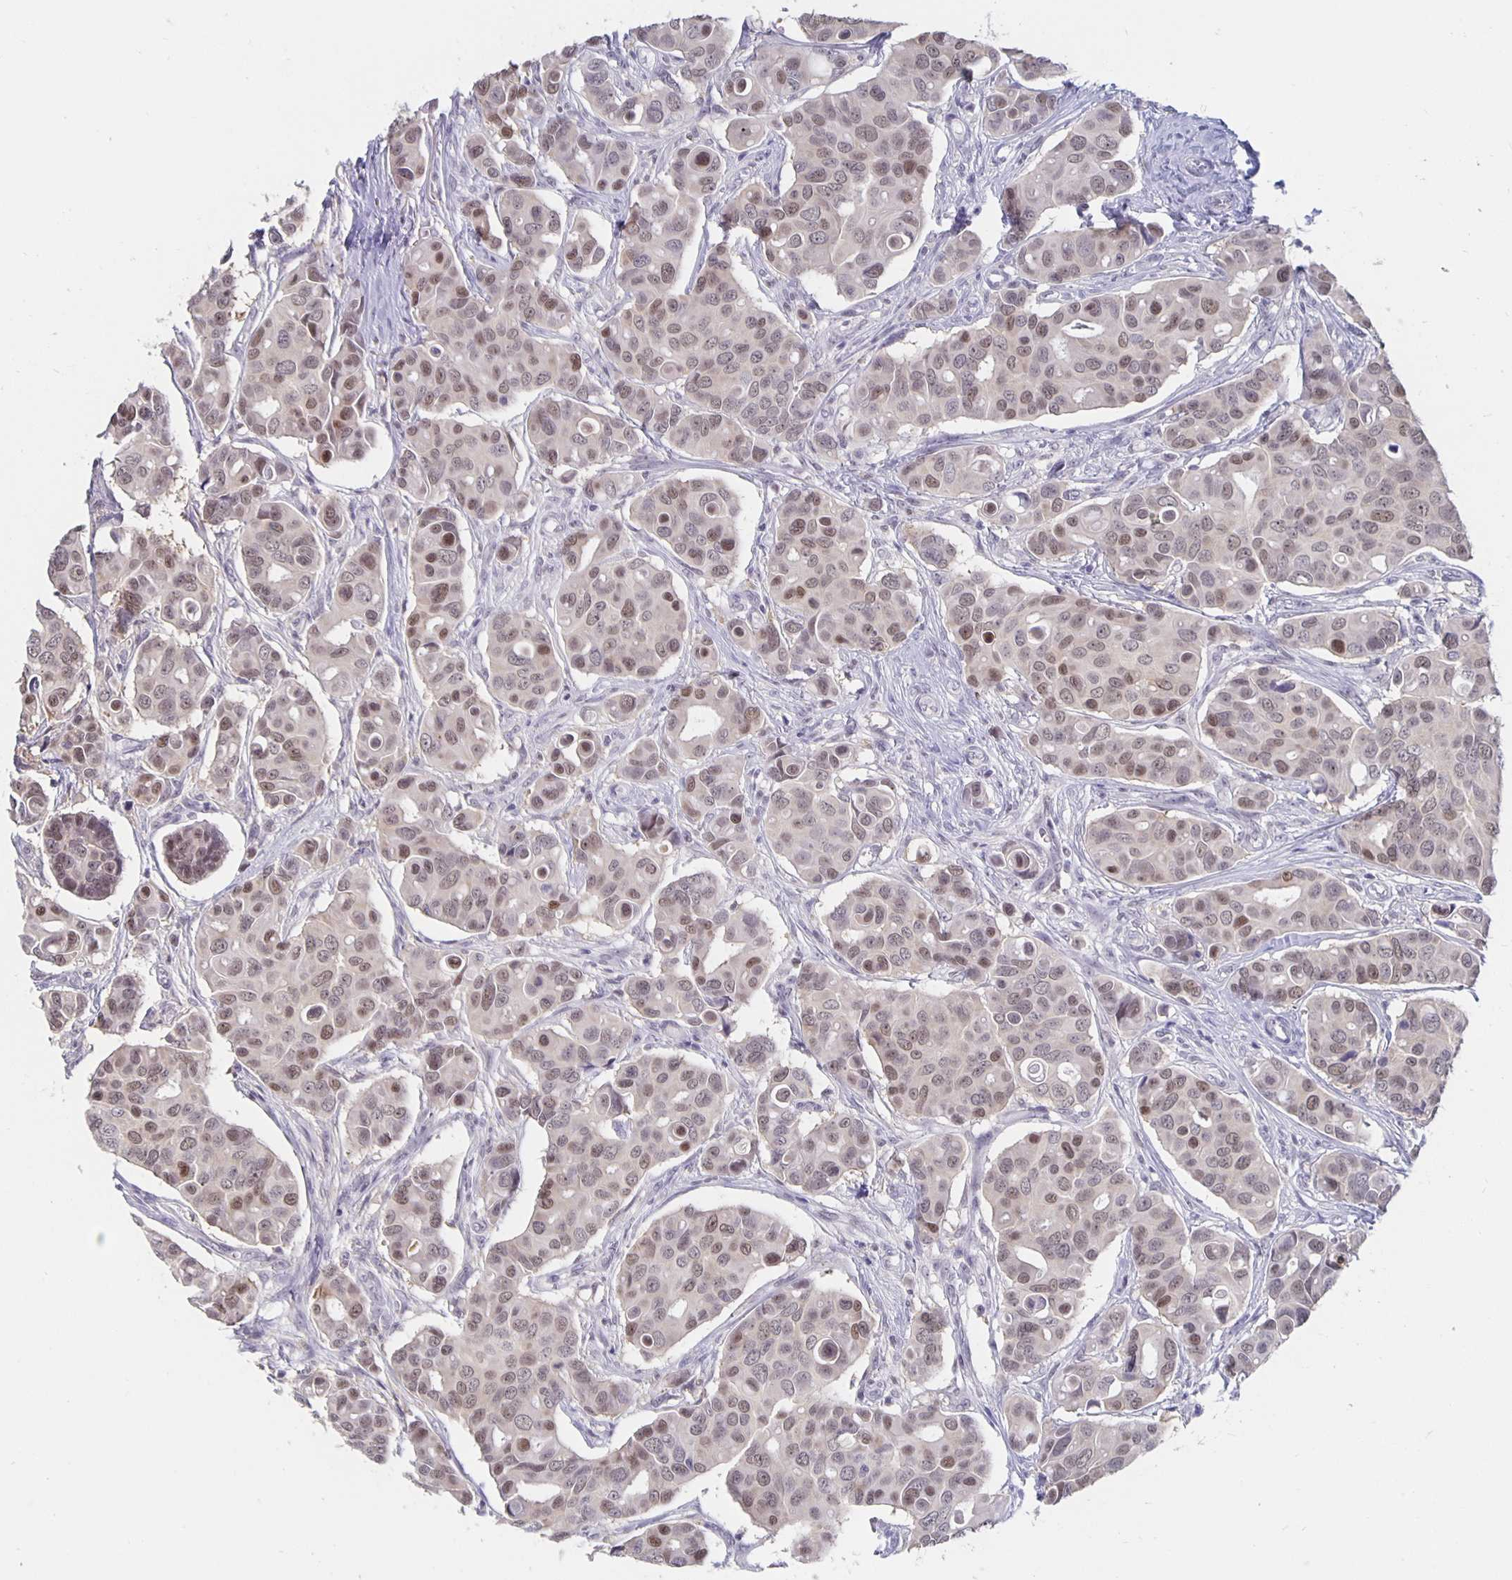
{"staining": {"intensity": "weak", "quantity": ">75%", "location": "nuclear"}, "tissue": "breast cancer", "cell_type": "Tumor cells", "image_type": "cancer", "snomed": [{"axis": "morphology", "description": "Normal tissue, NOS"}, {"axis": "morphology", "description": "Duct carcinoma"}, {"axis": "topography", "description": "Skin"}, {"axis": "topography", "description": "Breast"}], "caption": "A high-resolution micrograph shows immunohistochemistry (IHC) staining of intraductal carcinoma (breast), which demonstrates weak nuclear staining in about >75% of tumor cells.", "gene": "ZNF691", "patient": {"sex": "female", "age": 54}}